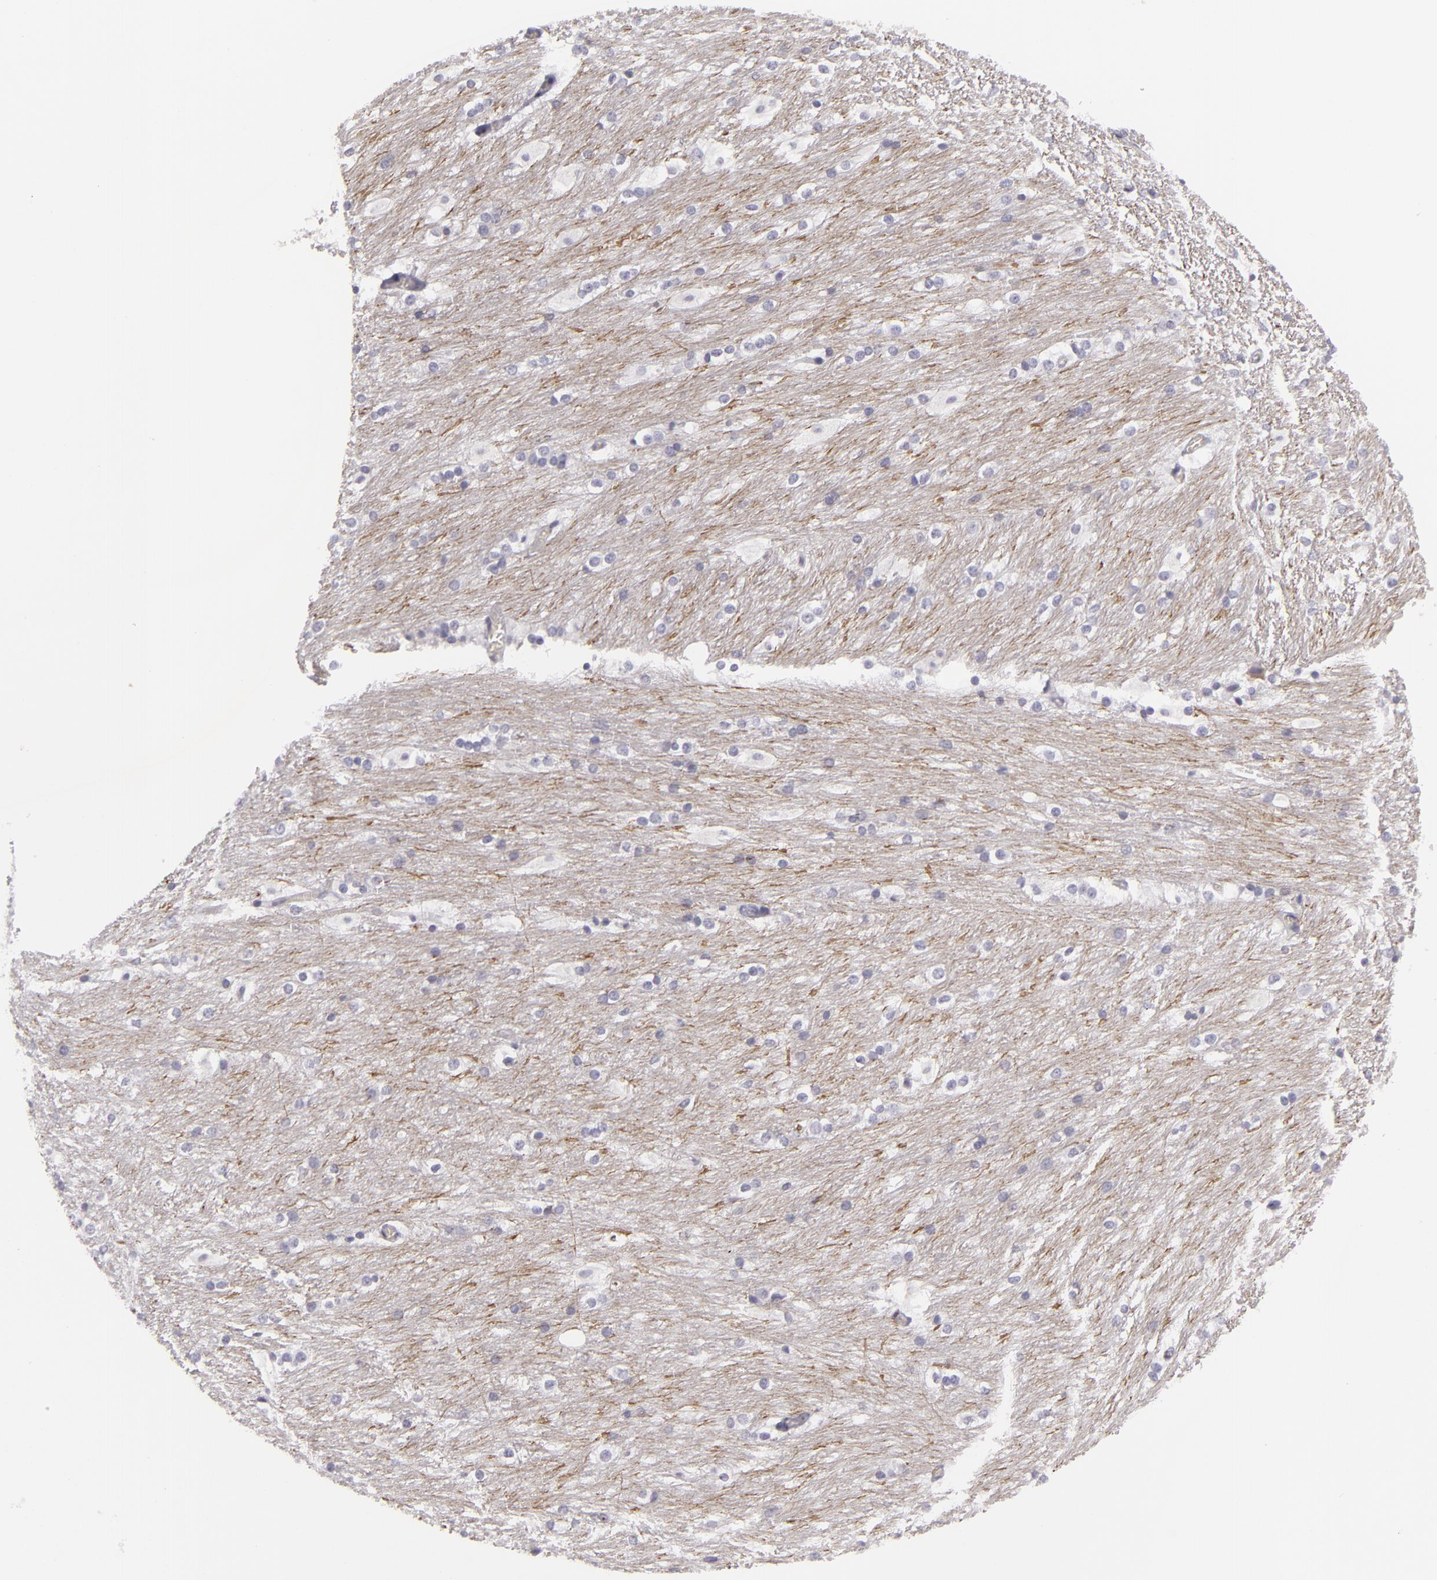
{"staining": {"intensity": "negative", "quantity": "none", "location": "none"}, "tissue": "caudate", "cell_type": "Glial cells", "image_type": "normal", "snomed": [{"axis": "morphology", "description": "Normal tissue, NOS"}, {"axis": "topography", "description": "Lateral ventricle wall"}], "caption": "The immunohistochemistry (IHC) histopathology image has no significant staining in glial cells of caudate. Brightfield microscopy of immunohistochemistry (IHC) stained with DAB (brown) and hematoxylin (blue), captured at high magnification.", "gene": "KCNAB2", "patient": {"sex": "female", "age": 19}}